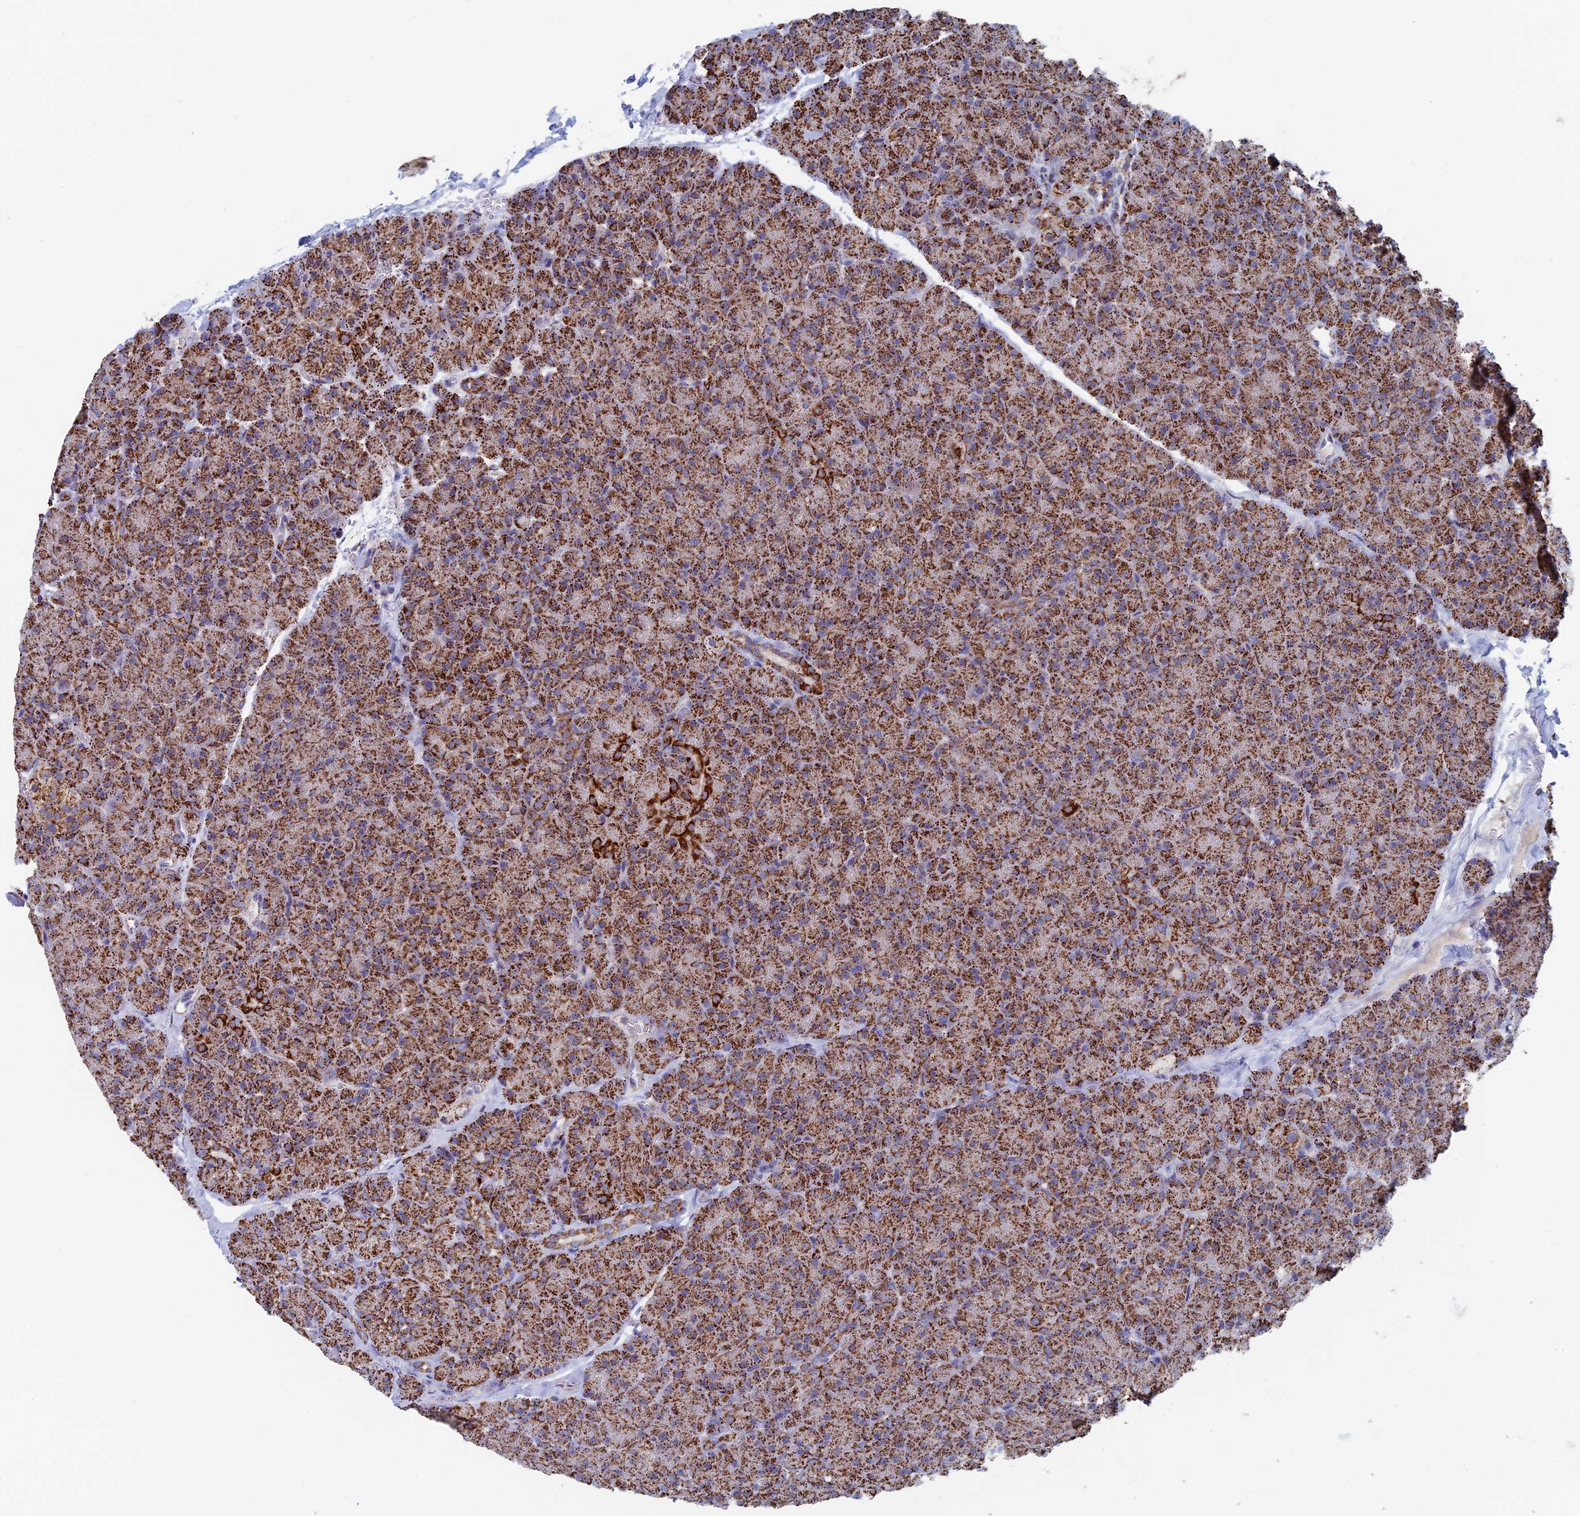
{"staining": {"intensity": "strong", "quantity": ">75%", "location": "cytoplasmic/membranous"}, "tissue": "pancreas", "cell_type": "Exocrine glandular cells", "image_type": "normal", "snomed": [{"axis": "morphology", "description": "Normal tissue, NOS"}, {"axis": "topography", "description": "Pancreas"}], "caption": "An image of human pancreas stained for a protein demonstrates strong cytoplasmic/membranous brown staining in exocrine glandular cells. (Brightfield microscopy of DAB IHC at high magnification).", "gene": "SEC24D", "patient": {"sex": "male", "age": 36}}